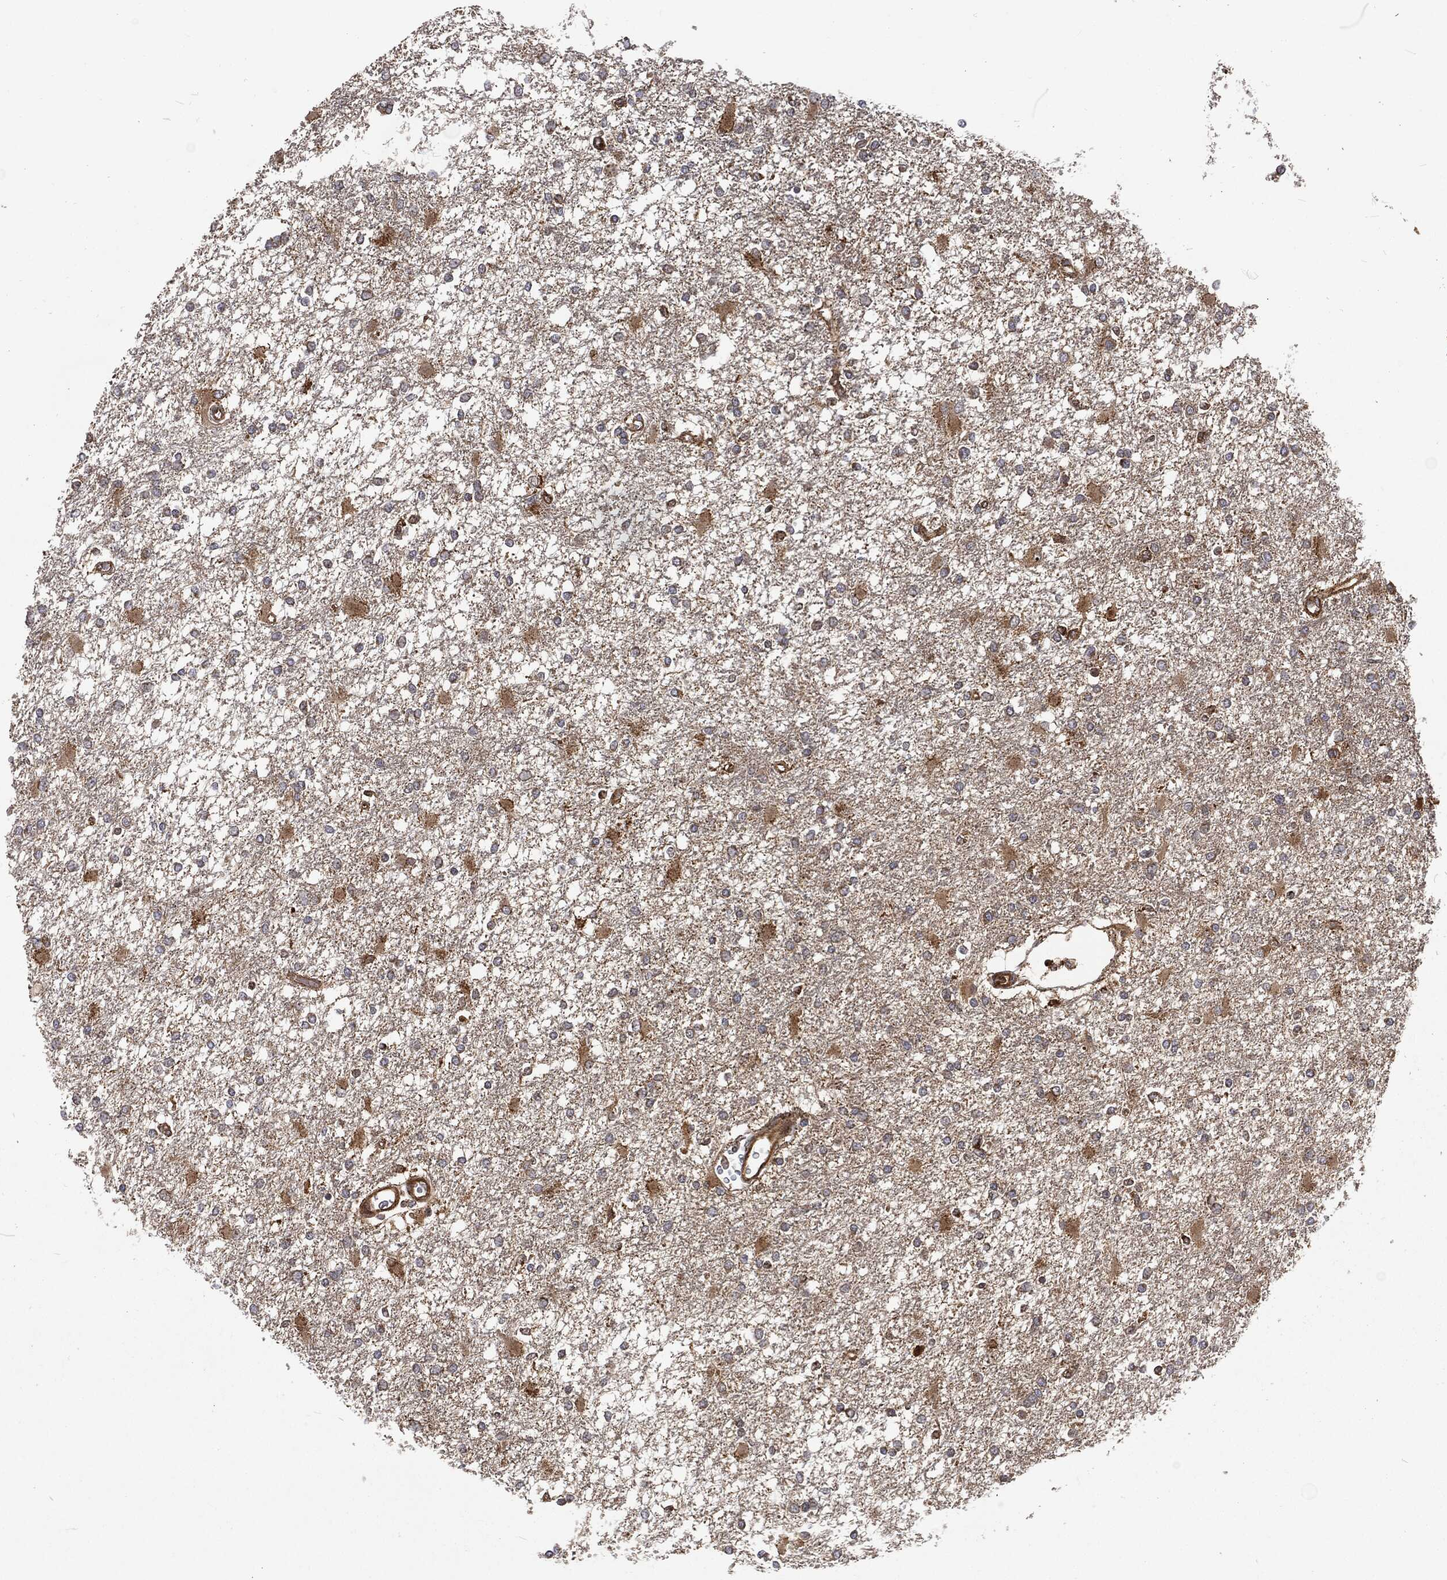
{"staining": {"intensity": "moderate", "quantity": "<25%", "location": "cytoplasmic/membranous"}, "tissue": "glioma", "cell_type": "Tumor cells", "image_type": "cancer", "snomed": [{"axis": "morphology", "description": "Glioma, malignant, High grade"}, {"axis": "topography", "description": "Cerebral cortex"}], "caption": "Malignant glioma (high-grade) tissue displays moderate cytoplasmic/membranous positivity in approximately <25% of tumor cells, visualized by immunohistochemistry.", "gene": "RFTN1", "patient": {"sex": "male", "age": 79}}